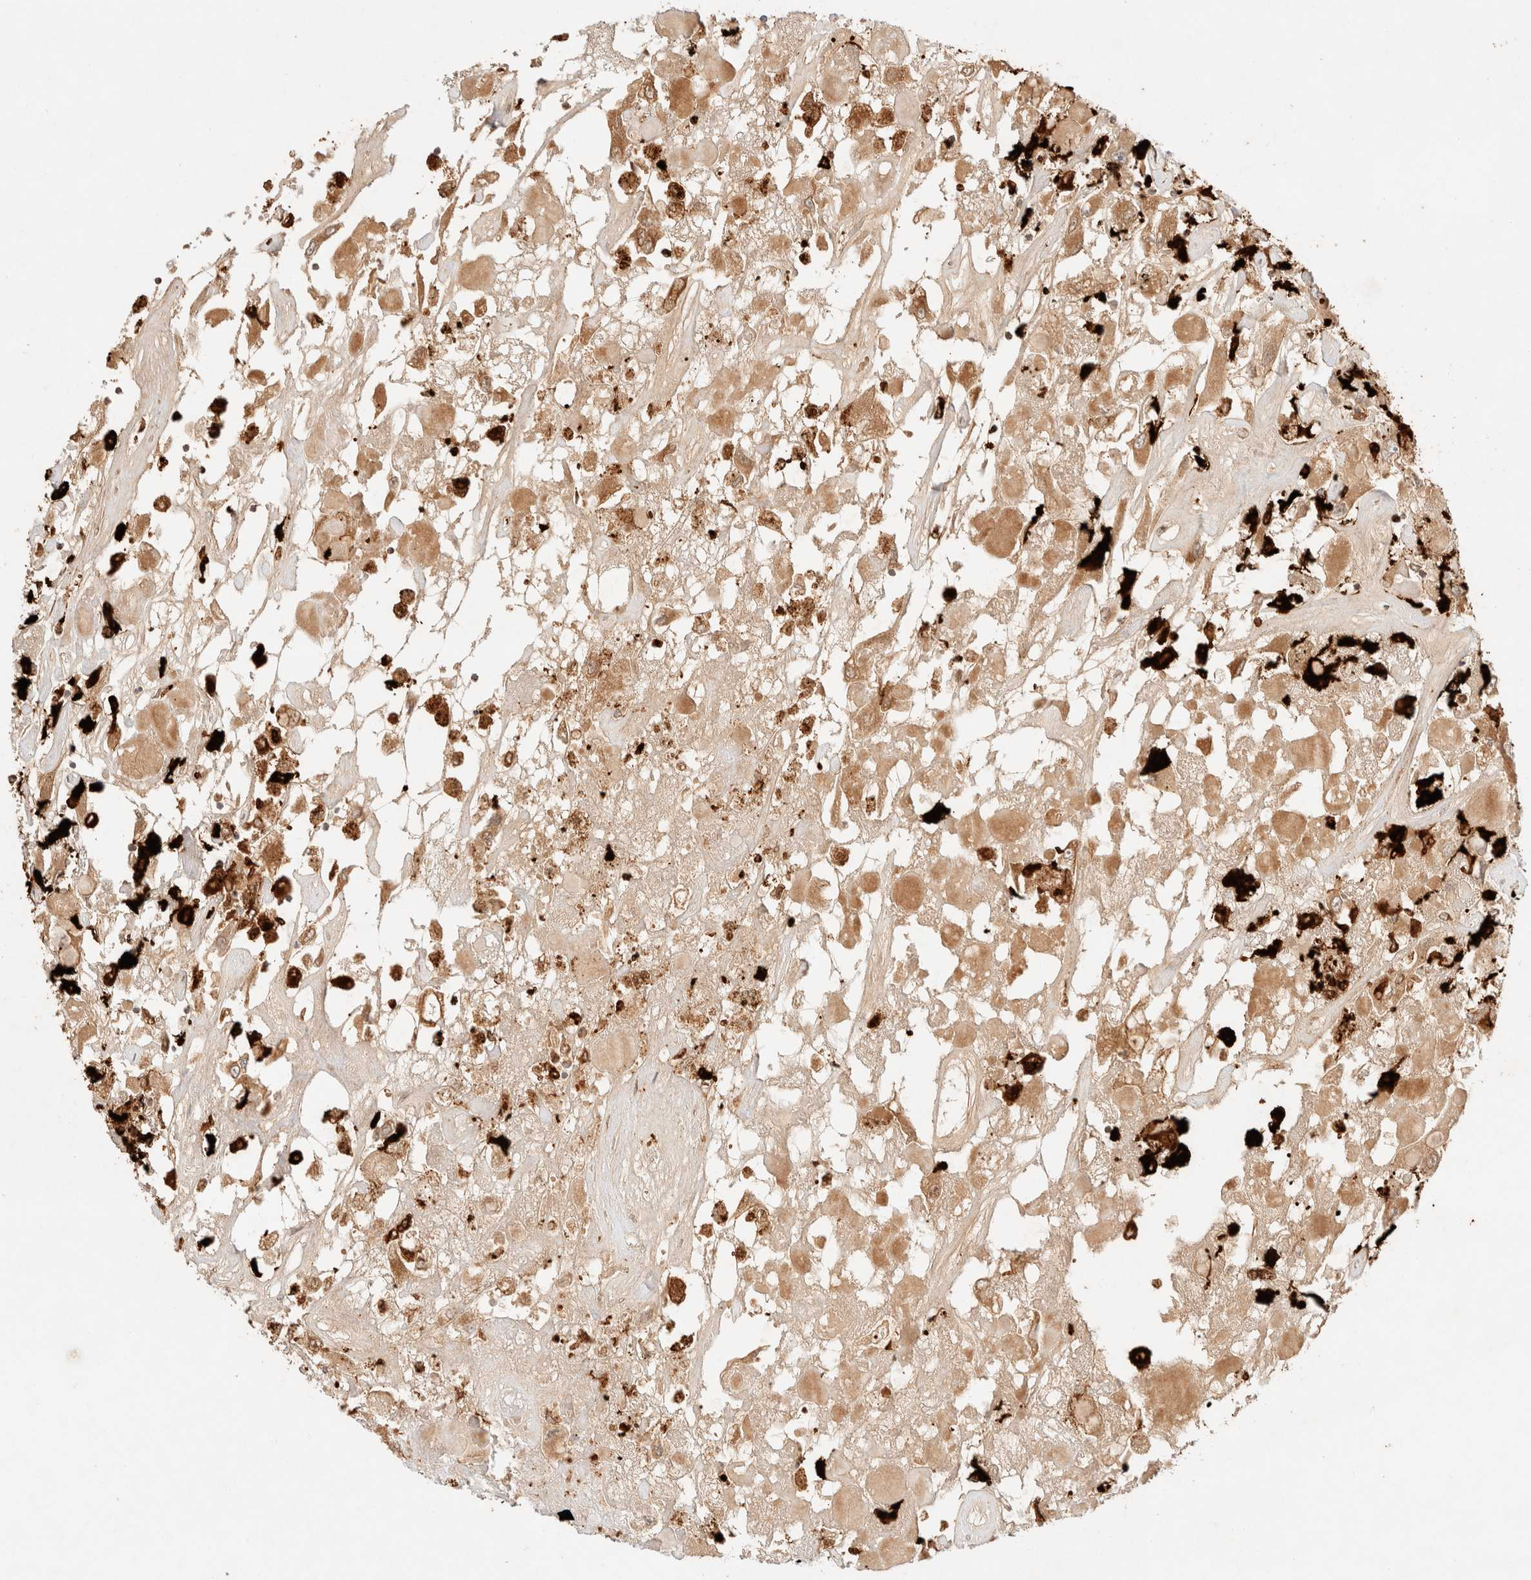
{"staining": {"intensity": "moderate", "quantity": ">75%", "location": "cytoplasmic/membranous"}, "tissue": "renal cancer", "cell_type": "Tumor cells", "image_type": "cancer", "snomed": [{"axis": "morphology", "description": "Adenocarcinoma, NOS"}, {"axis": "topography", "description": "Kidney"}], "caption": "About >75% of tumor cells in renal adenocarcinoma demonstrate moderate cytoplasmic/membranous protein expression as visualized by brown immunohistochemical staining.", "gene": "TACO1", "patient": {"sex": "female", "age": 52}}